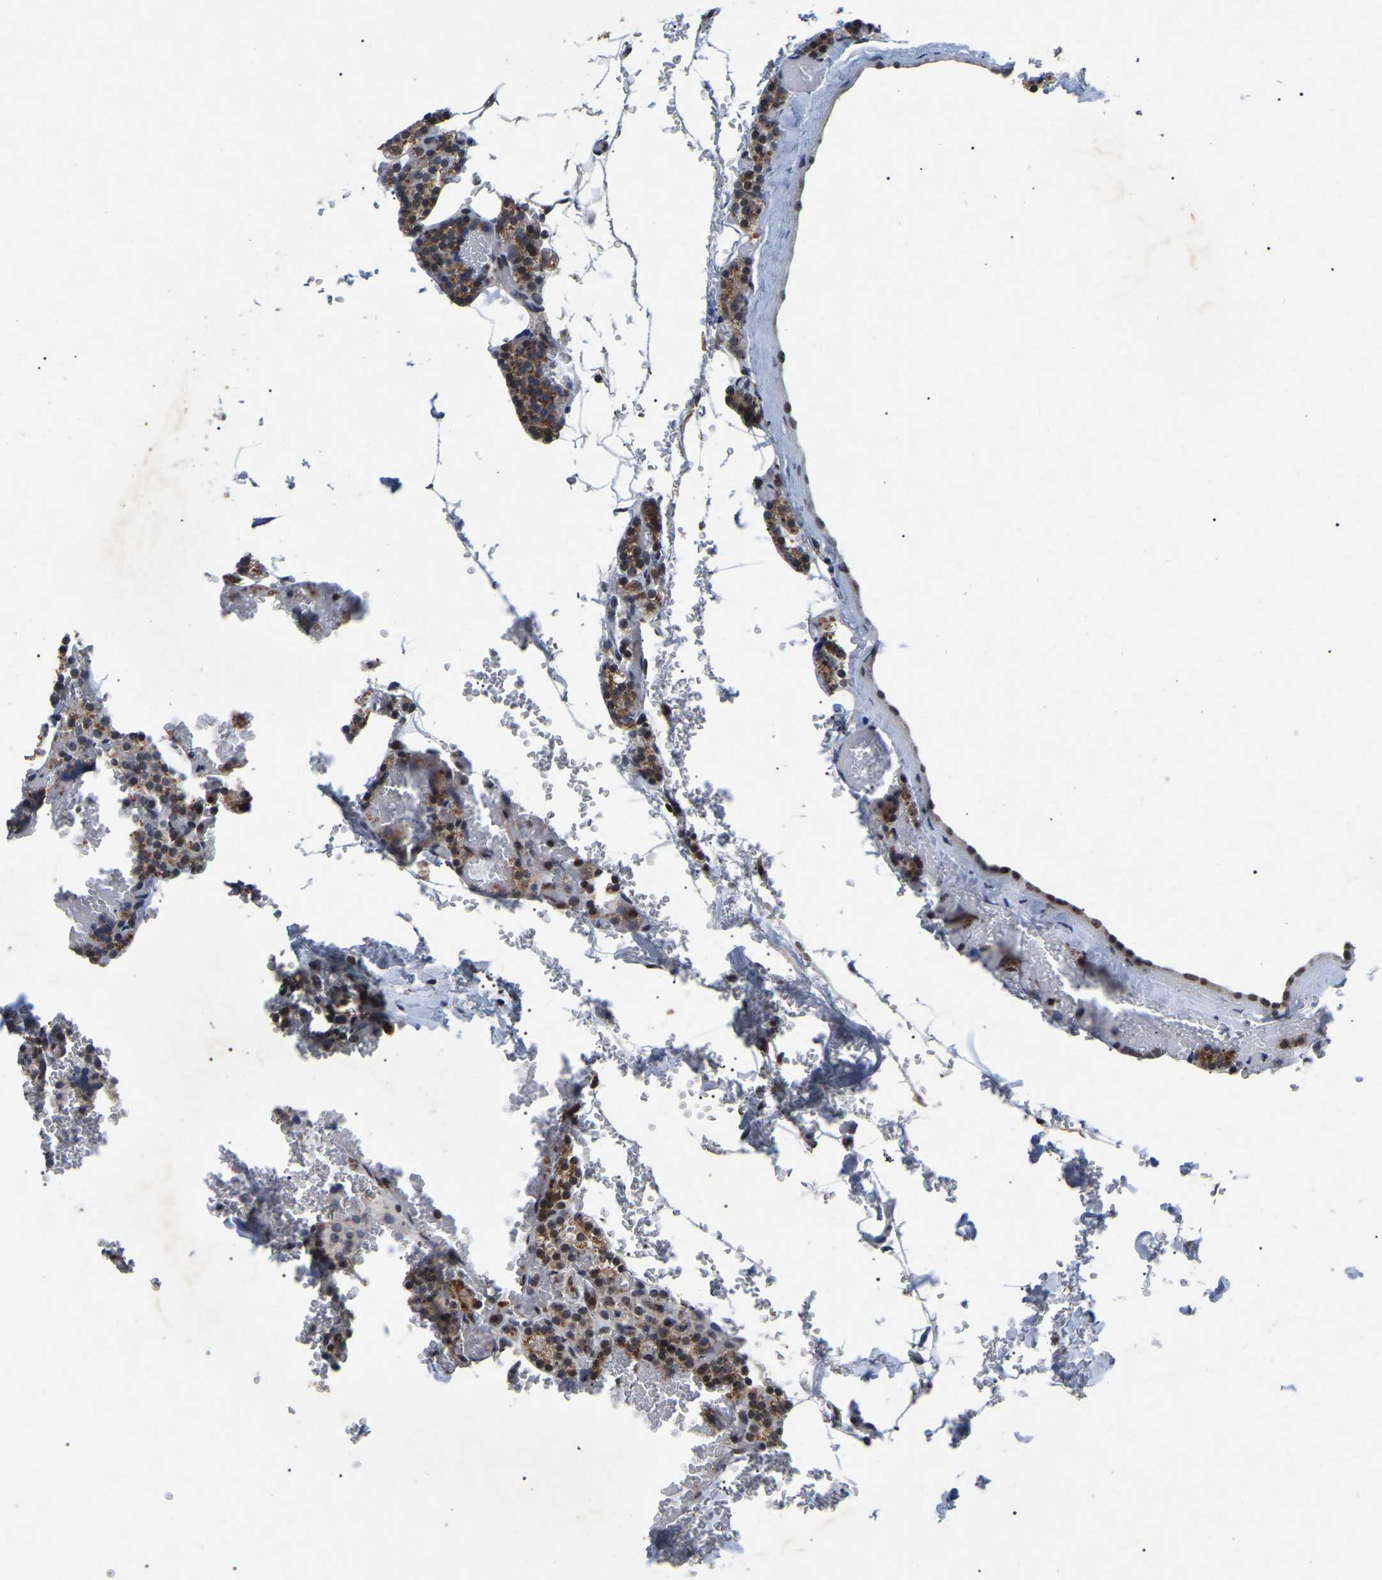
{"staining": {"intensity": "moderate", "quantity": ">75%", "location": "cytoplasmic/membranous,nuclear"}, "tissue": "parathyroid gland", "cell_type": "Glandular cells", "image_type": "normal", "snomed": [{"axis": "morphology", "description": "Normal tissue, NOS"}, {"axis": "morphology", "description": "Inflammation chronic"}, {"axis": "morphology", "description": "Goiter, colloid"}, {"axis": "topography", "description": "Thyroid gland"}, {"axis": "topography", "description": "Parathyroid gland"}], "caption": "A medium amount of moderate cytoplasmic/membranous,nuclear staining is present in about >75% of glandular cells in normal parathyroid gland.", "gene": "RBM28", "patient": {"sex": "male", "age": 65}}